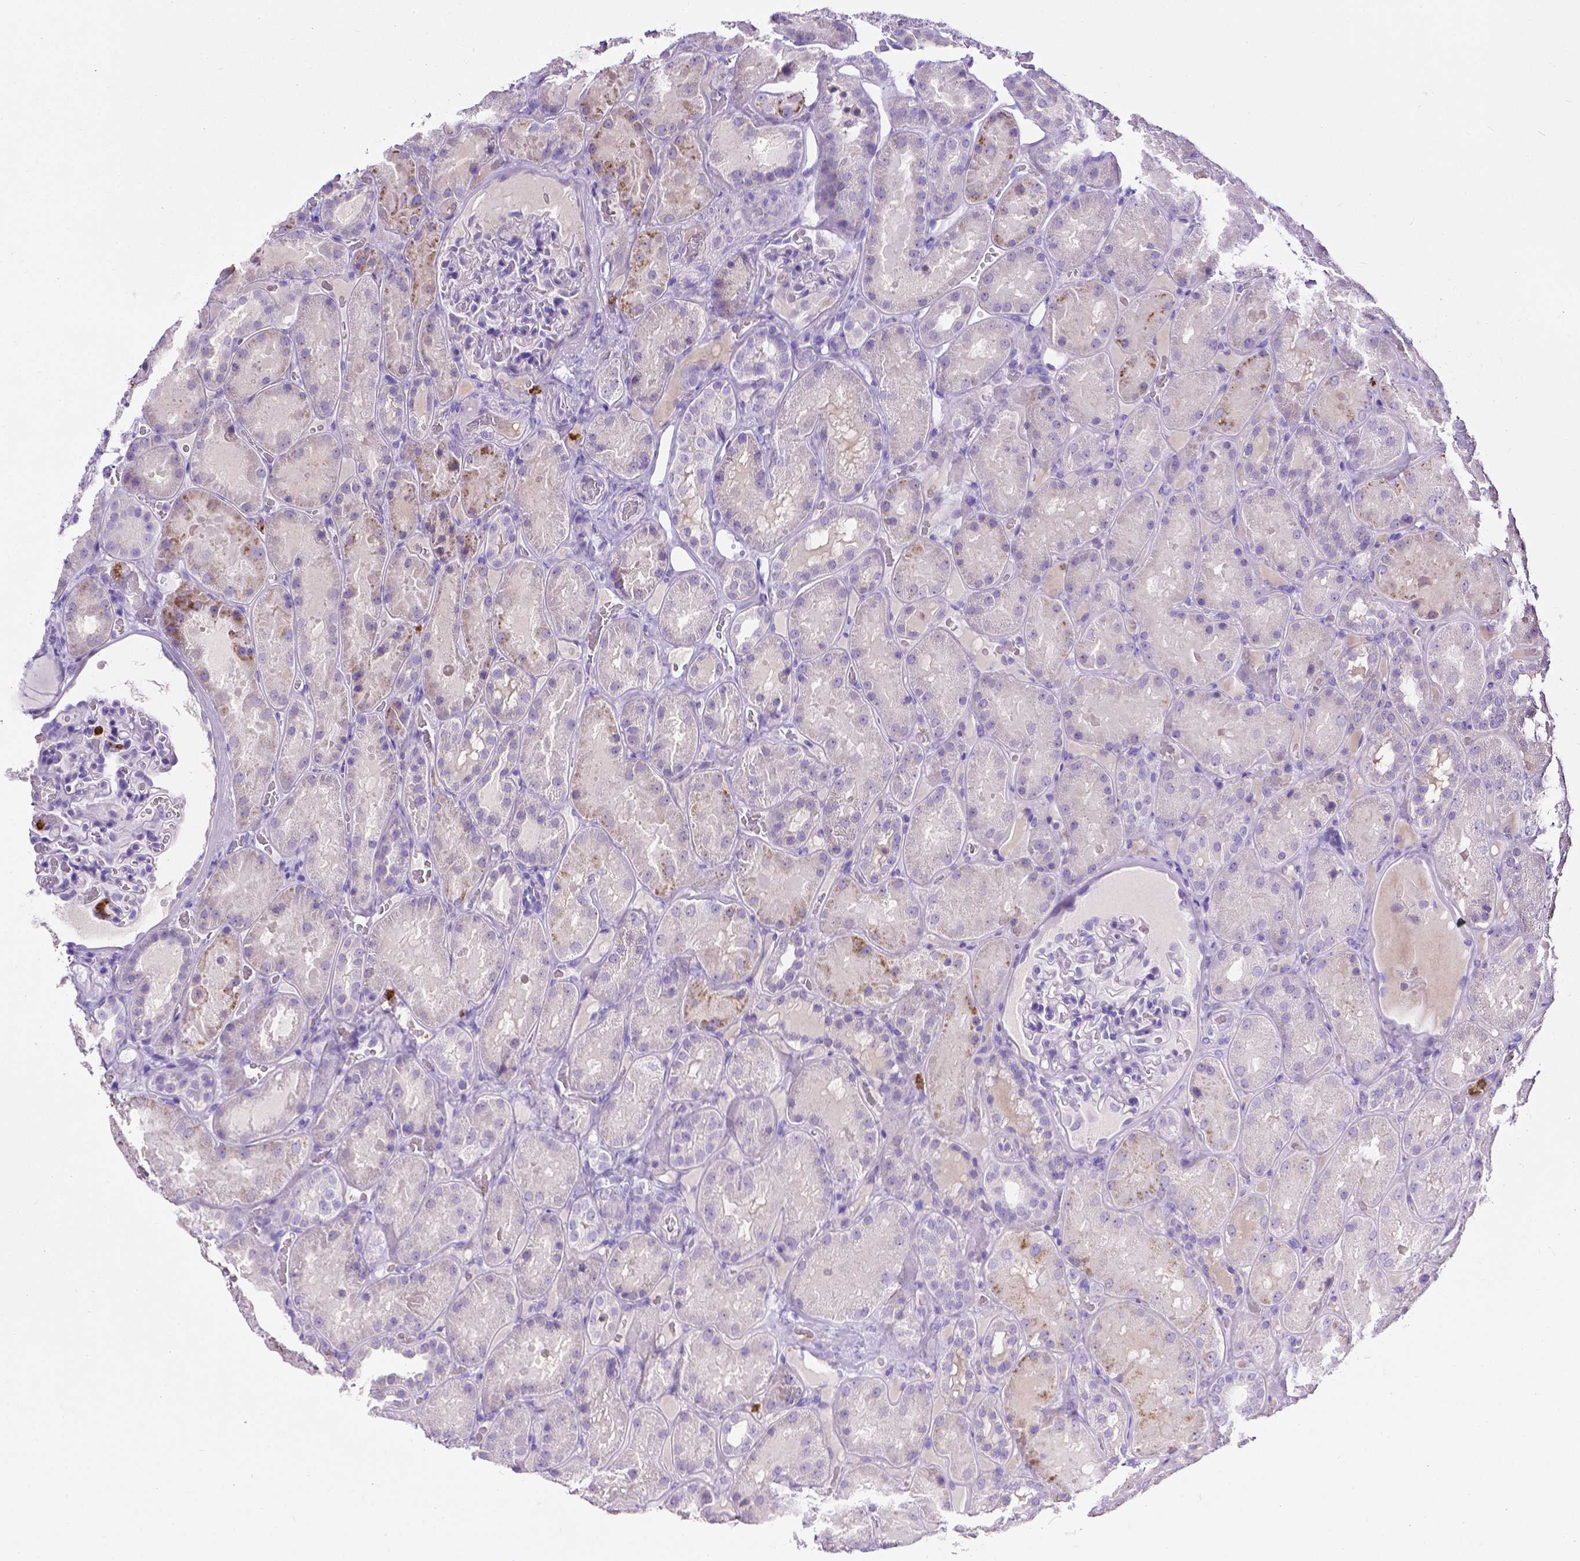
{"staining": {"intensity": "negative", "quantity": "none", "location": "none"}, "tissue": "kidney", "cell_type": "Cells in glomeruli", "image_type": "normal", "snomed": [{"axis": "morphology", "description": "Normal tissue, NOS"}, {"axis": "topography", "description": "Kidney"}], "caption": "This is an immunohistochemistry (IHC) photomicrograph of unremarkable kidney. There is no positivity in cells in glomeruli.", "gene": "MMP9", "patient": {"sex": "male", "age": 73}}